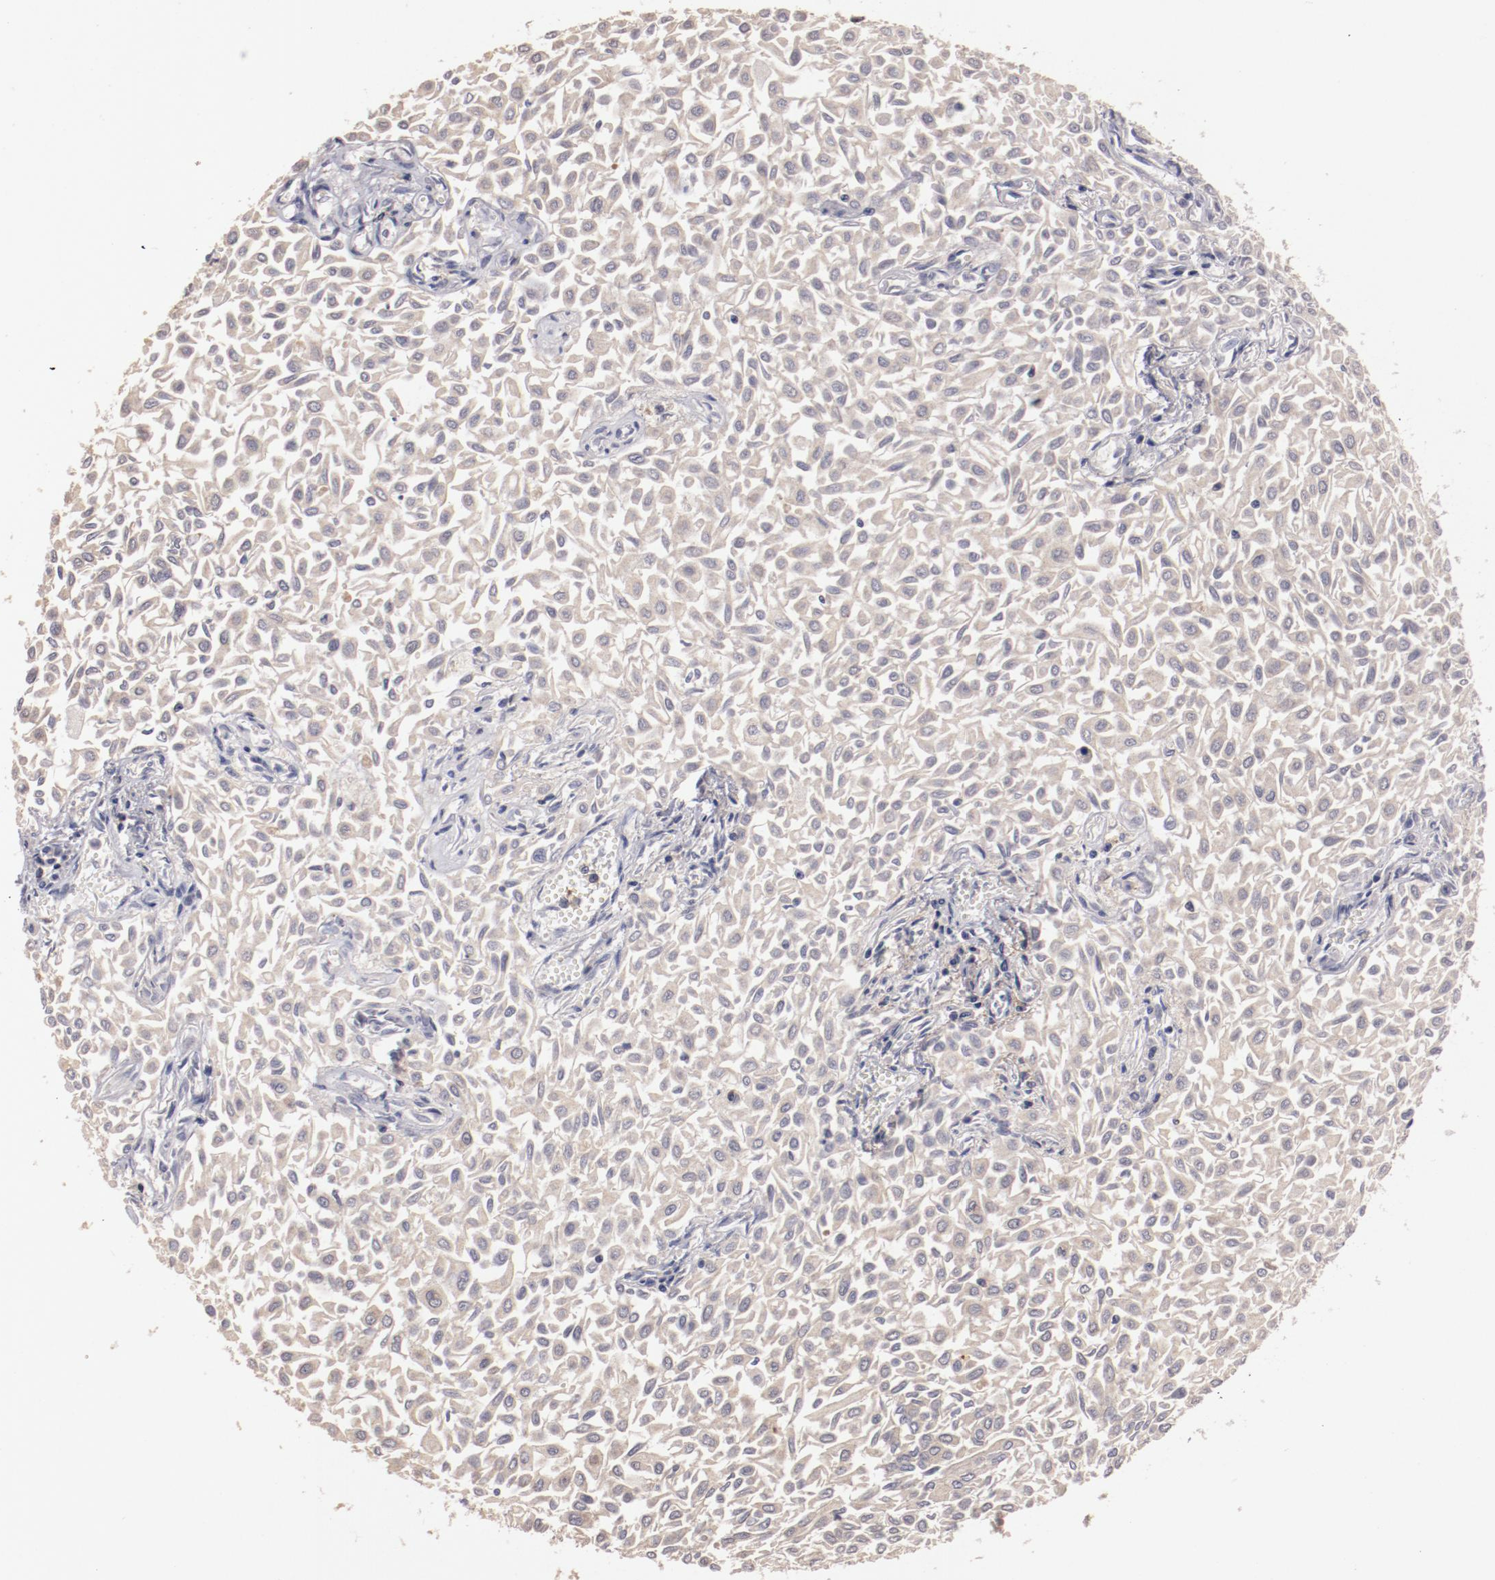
{"staining": {"intensity": "negative", "quantity": "none", "location": "none"}, "tissue": "urothelial cancer", "cell_type": "Tumor cells", "image_type": "cancer", "snomed": [{"axis": "morphology", "description": "Urothelial carcinoma, Low grade"}, {"axis": "topography", "description": "Urinary bladder"}], "caption": "An immunohistochemistry (IHC) micrograph of urothelial cancer is shown. There is no staining in tumor cells of urothelial cancer.", "gene": "MBL2", "patient": {"sex": "male", "age": 64}}